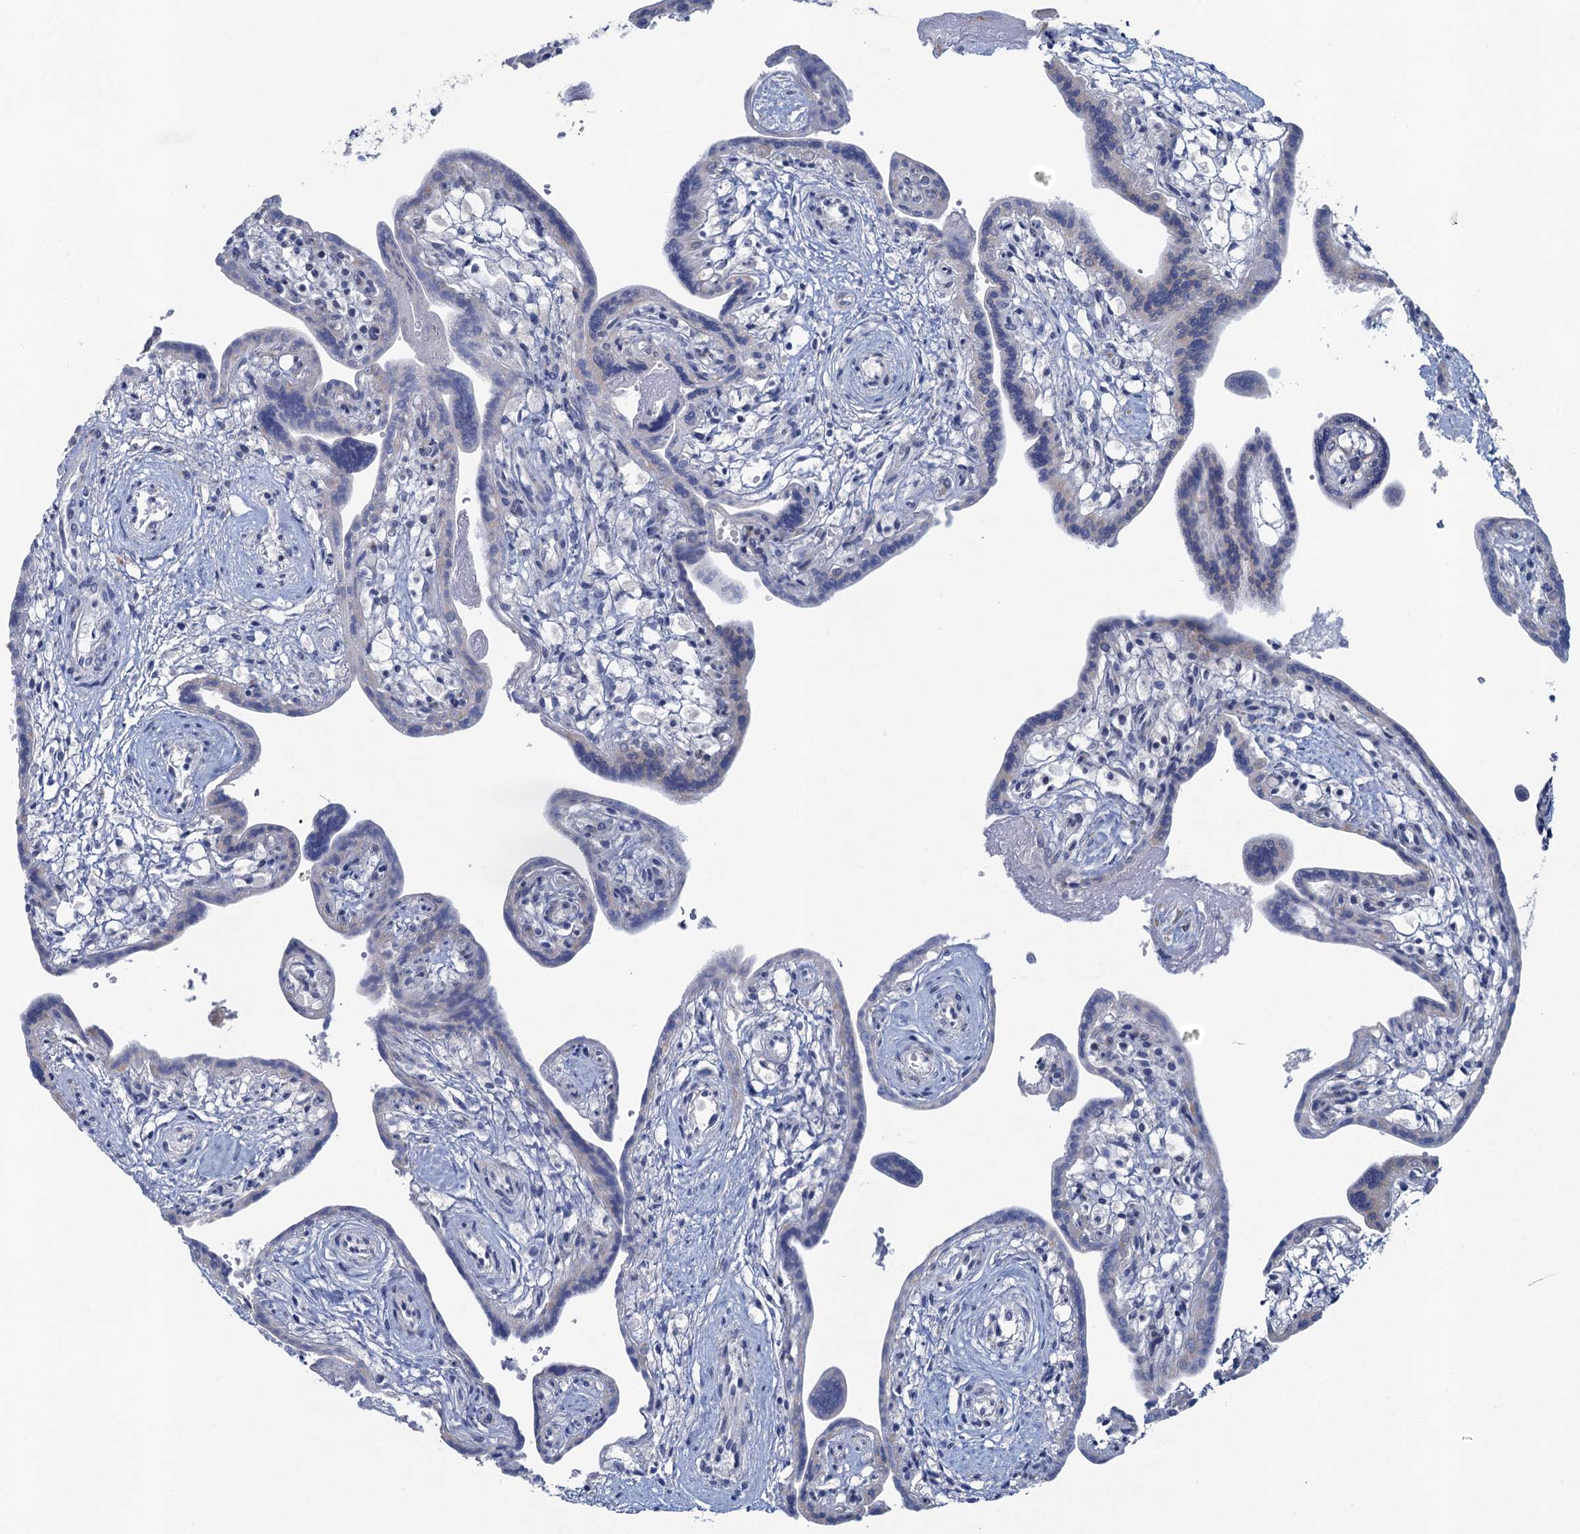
{"staining": {"intensity": "negative", "quantity": "none", "location": "none"}, "tissue": "placenta", "cell_type": "Trophoblastic cells", "image_type": "normal", "snomed": [{"axis": "morphology", "description": "Normal tissue, NOS"}, {"axis": "topography", "description": "Placenta"}], "caption": "Immunohistochemistry photomicrograph of benign placenta stained for a protein (brown), which shows no staining in trophoblastic cells.", "gene": "ENSG00000230707", "patient": {"sex": "female", "age": 37}}